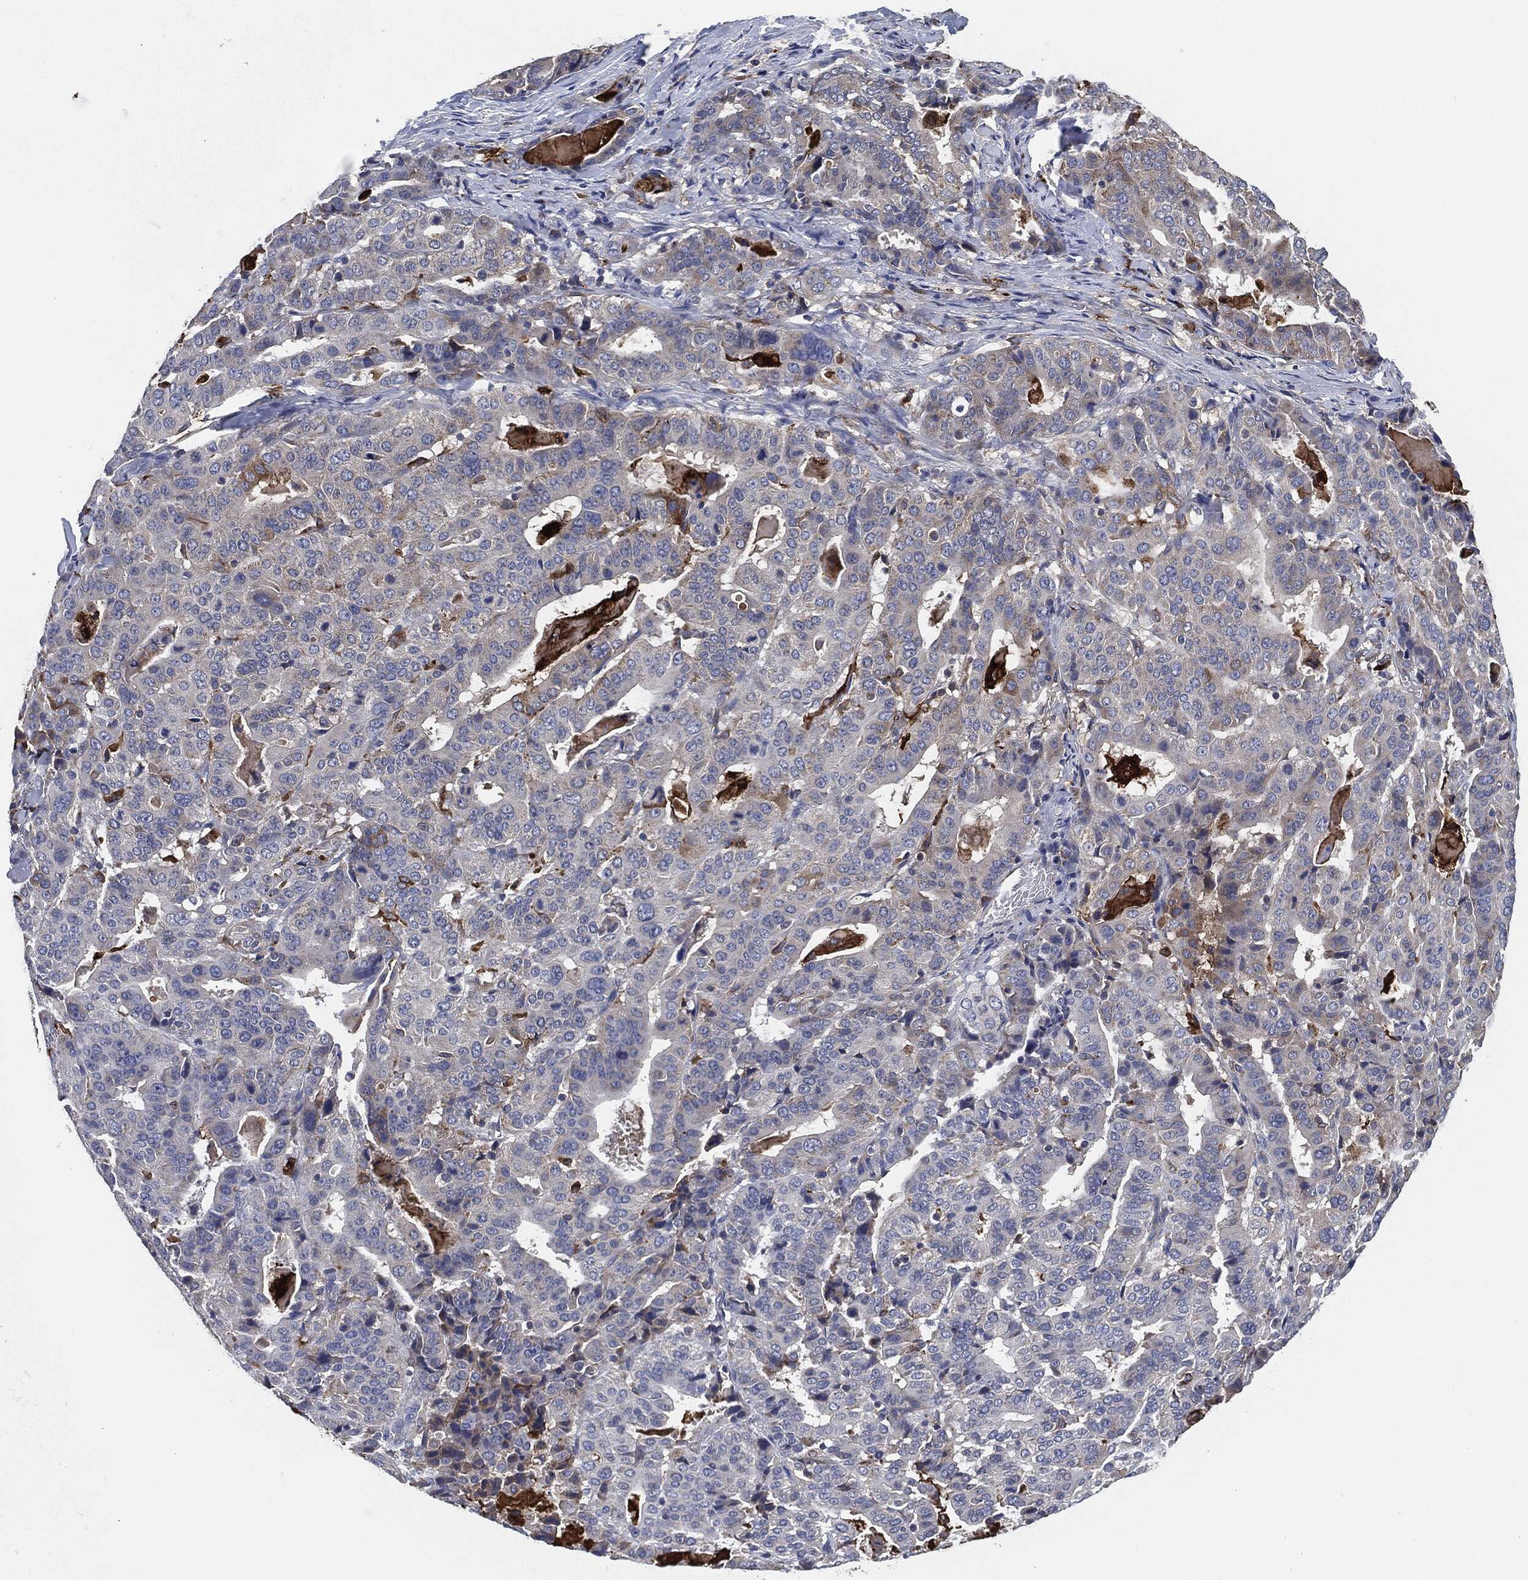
{"staining": {"intensity": "weak", "quantity": "25%-75%", "location": "cytoplasmic/membranous"}, "tissue": "stomach cancer", "cell_type": "Tumor cells", "image_type": "cancer", "snomed": [{"axis": "morphology", "description": "Adenocarcinoma, NOS"}, {"axis": "topography", "description": "Stomach"}], "caption": "The image exhibits immunohistochemical staining of adenocarcinoma (stomach). There is weak cytoplasmic/membranous staining is seen in about 25%-75% of tumor cells.", "gene": "TMEM11", "patient": {"sex": "male", "age": 48}}